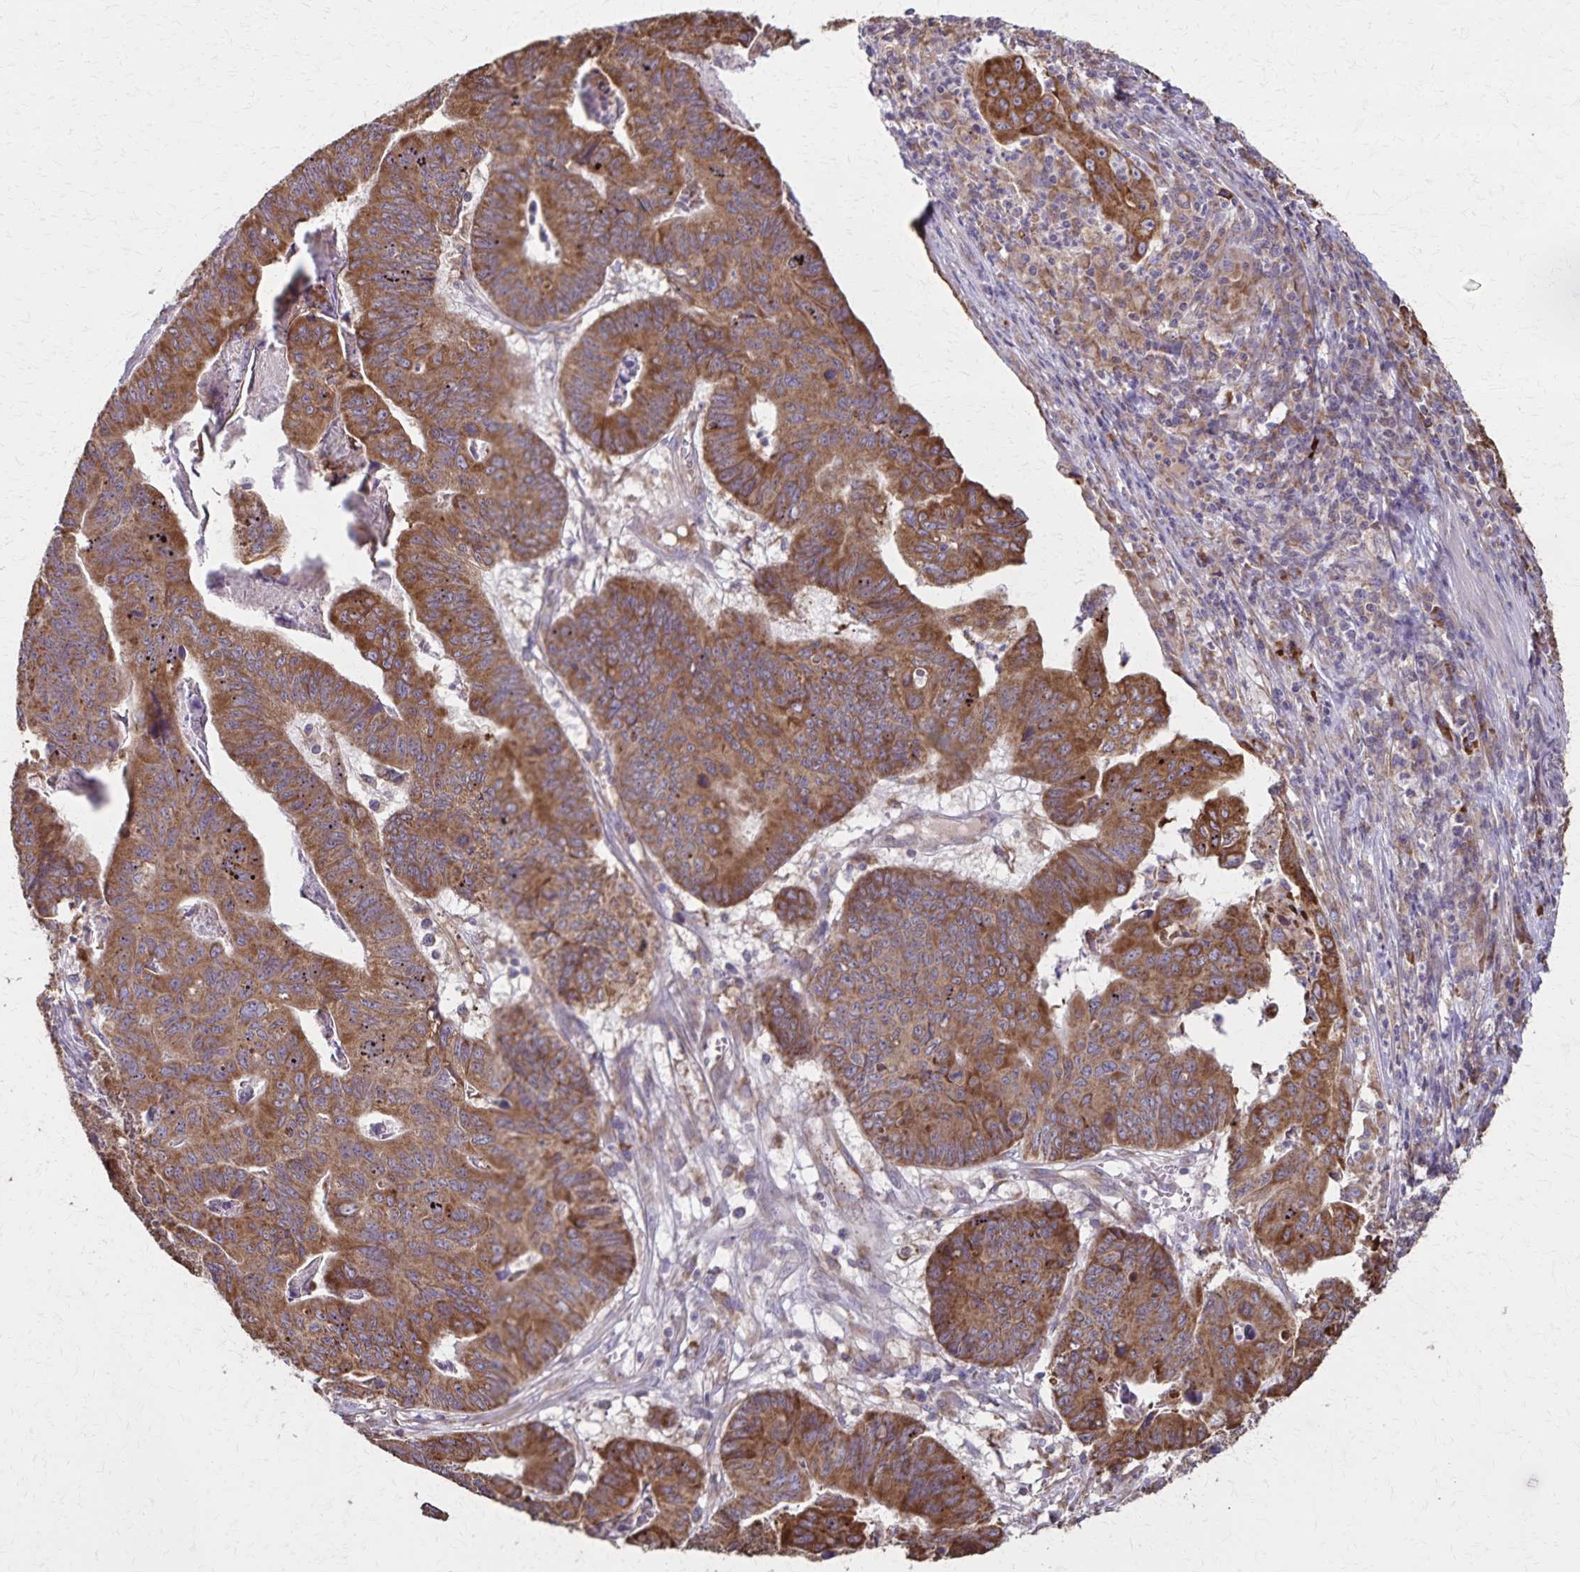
{"staining": {"intensity": "strong", "quantity": ">75%", "location": "cytoplasmic/membranous"}, "tissue": "stomach cancer", "cell_type": "Tumor cells", "image_type": "cancer", "snomed": [{"axis": "morphology", "description": "Adenocarcinoma, NOS"}, {"axis": "topography", "description": "Stomach, lower"}], "caption": "Immunohistochemistry (DAB) staining of stomach cancer (adenocarcinoma) displays strong cytoplasmic/membranous protein expression in approximately >75% of tumor cells.", "gene": "RNF10", "patient": {"sex": "male", "age": 77}}